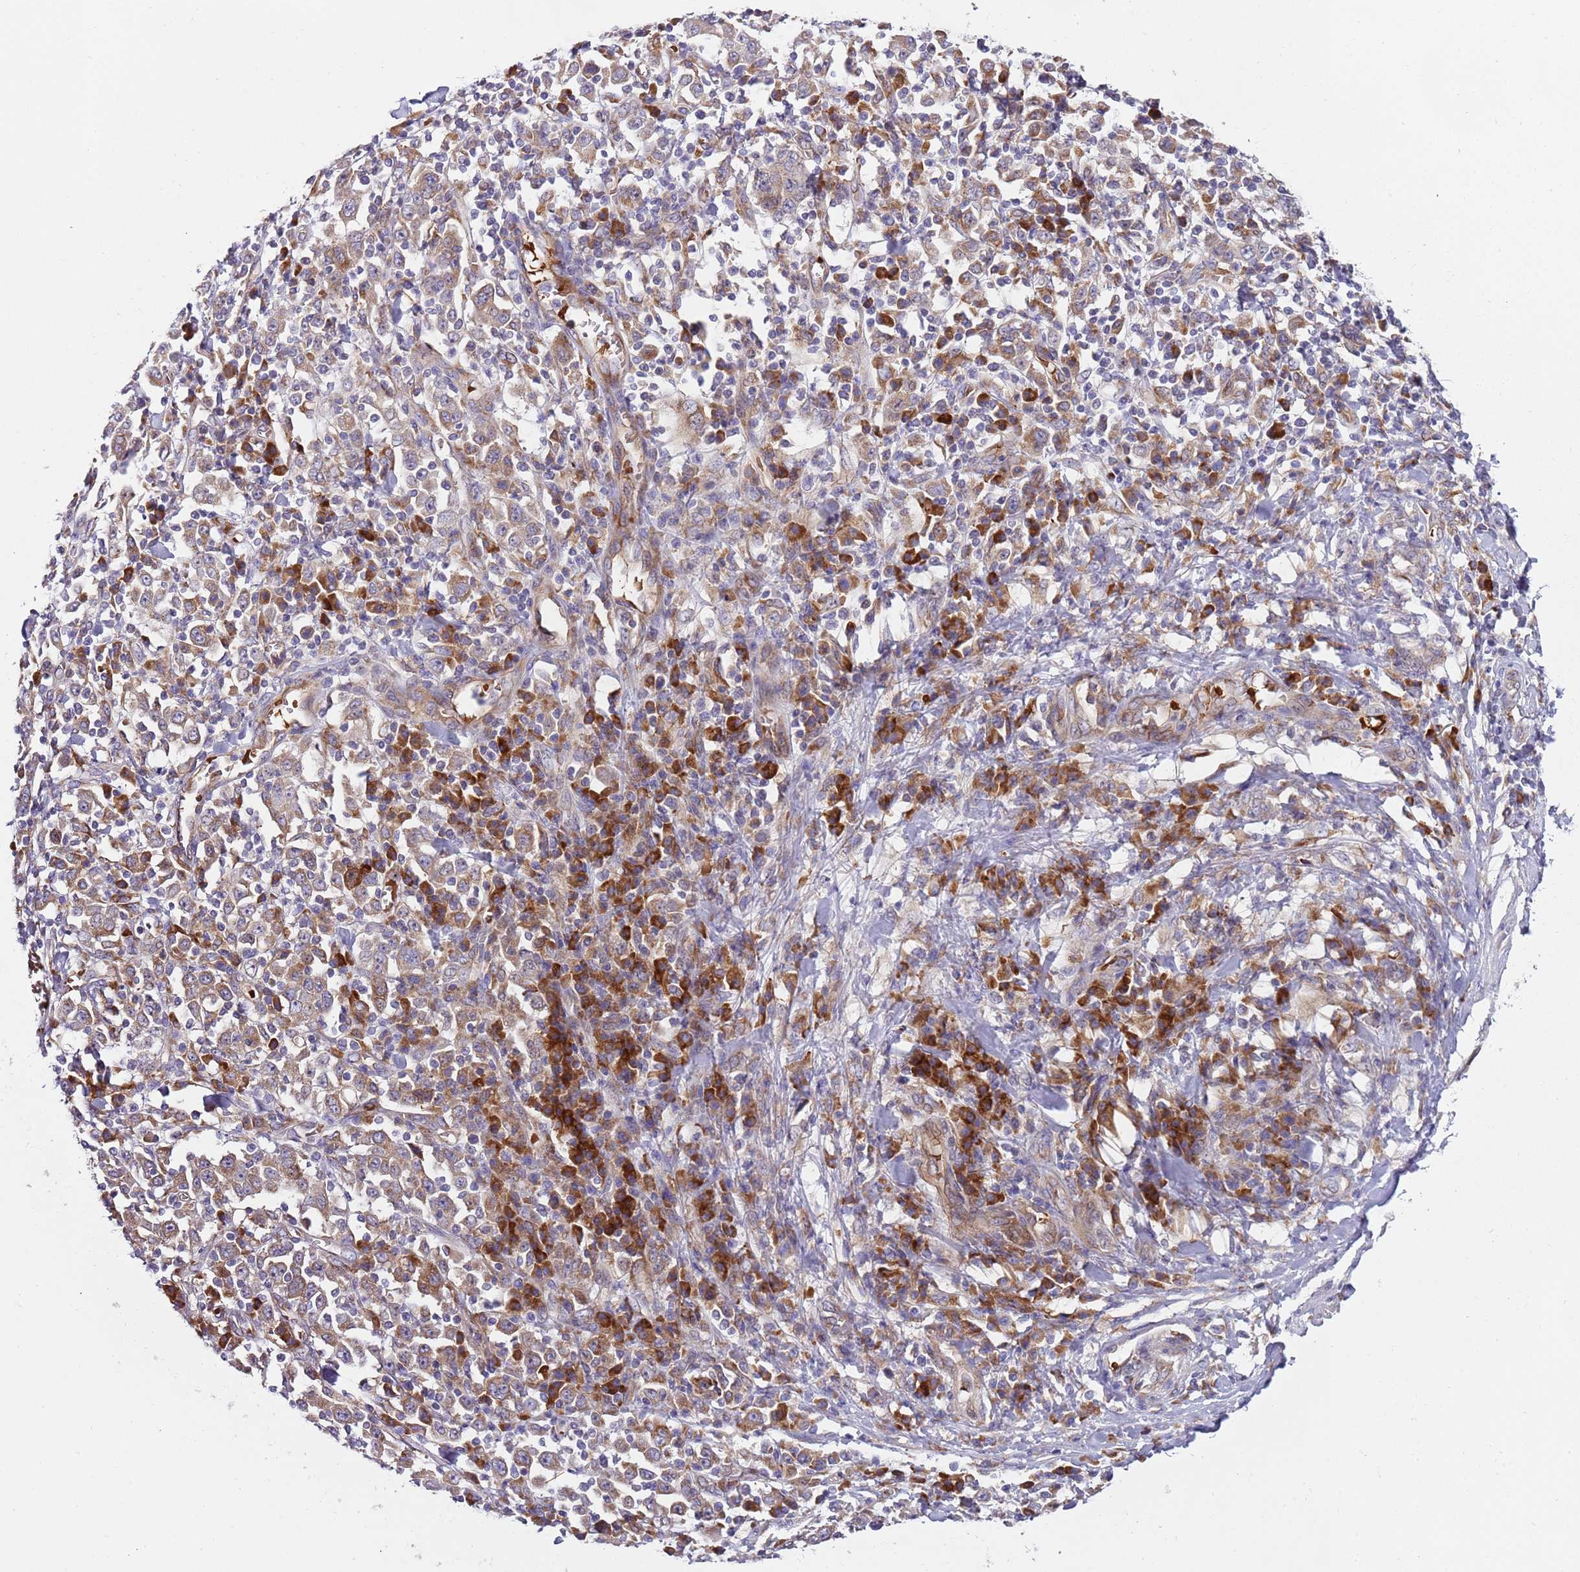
{"staining": {"intensity": "moderate", "quantity": ">75%", "location": "cytoplasmic/membranous"}, "tissue": "stomach cancer", "cell_type": "Tumor cells", "image_type": "cancer", "snomed": [{"axis": "morphology", "description": "Normal tissue, NOS"}, {"axis": "morphology", "description": "Adenocarcinoma, NOS"}, {"axis": "topography", "description": "Stomach, upper"}, {"axis": "topography", "description": "Stomach"}], "caption": "Immunohistochemical staining of human adenocarcinoma (stomach) demonstrates medium levels of moderate cytoplasmic/membranous protein staining in about >75% of tumor cells.", "gene": "VWCE", "patient": {"sex": "male", "age": 59}}